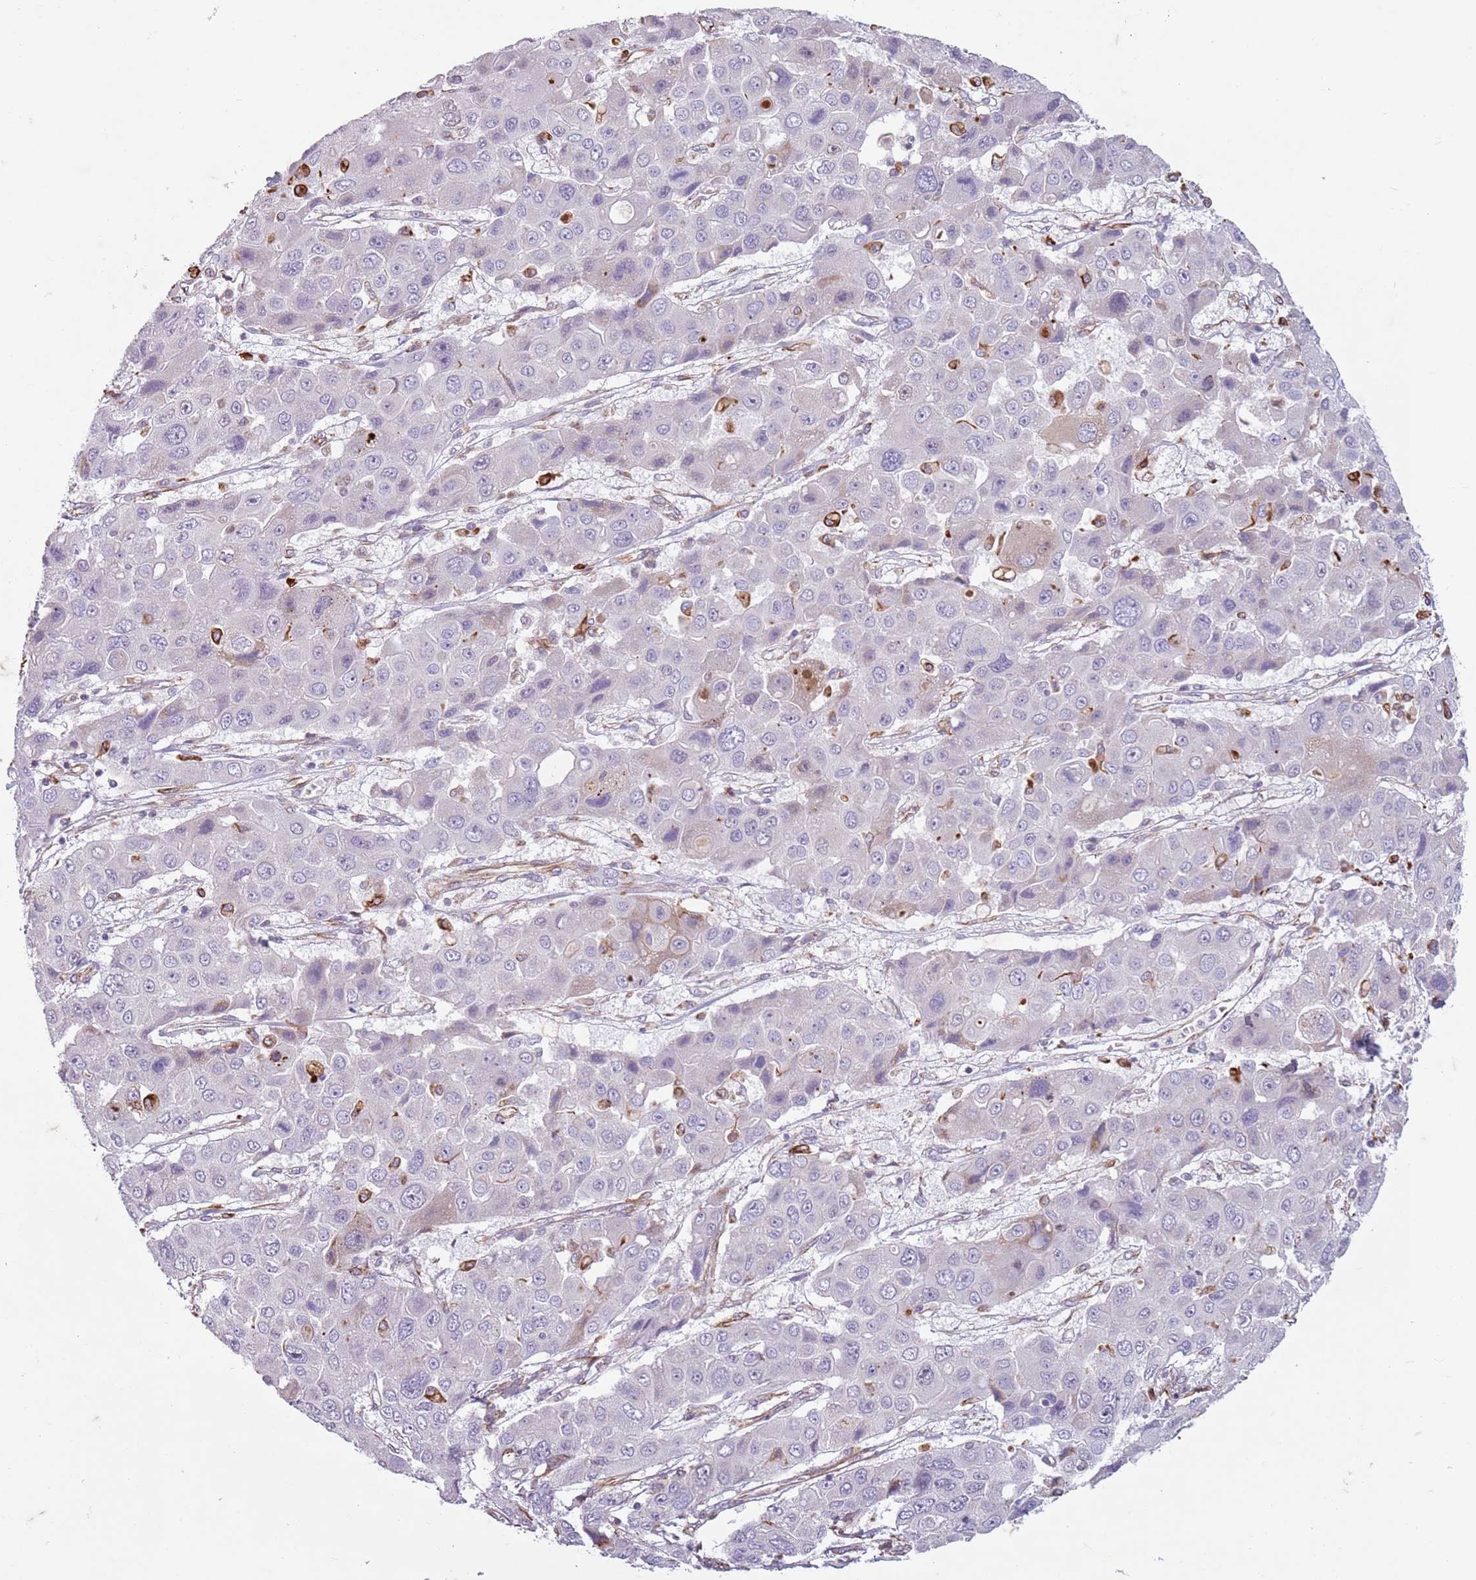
{"staining": {"intensity": "negative", "quantity": "none", "location": "none"}, "tissue": "liver cancer", "cell_type": "Tumor cells", "image_type": "cancer", "snomed": [{"axis": "morphology", "description": "Cholangiocarcinoma"}, {"axis": "topography", "description": "Liver"}], "caption": "A high-resolution histopathology image shows immunohistochemistry staining of liver cancer (cholangiocarcinoma), which shows no significant staining in tumor cells.", "gene": "TAS2R38", "patient": {"sex": "male", "age": 67}}